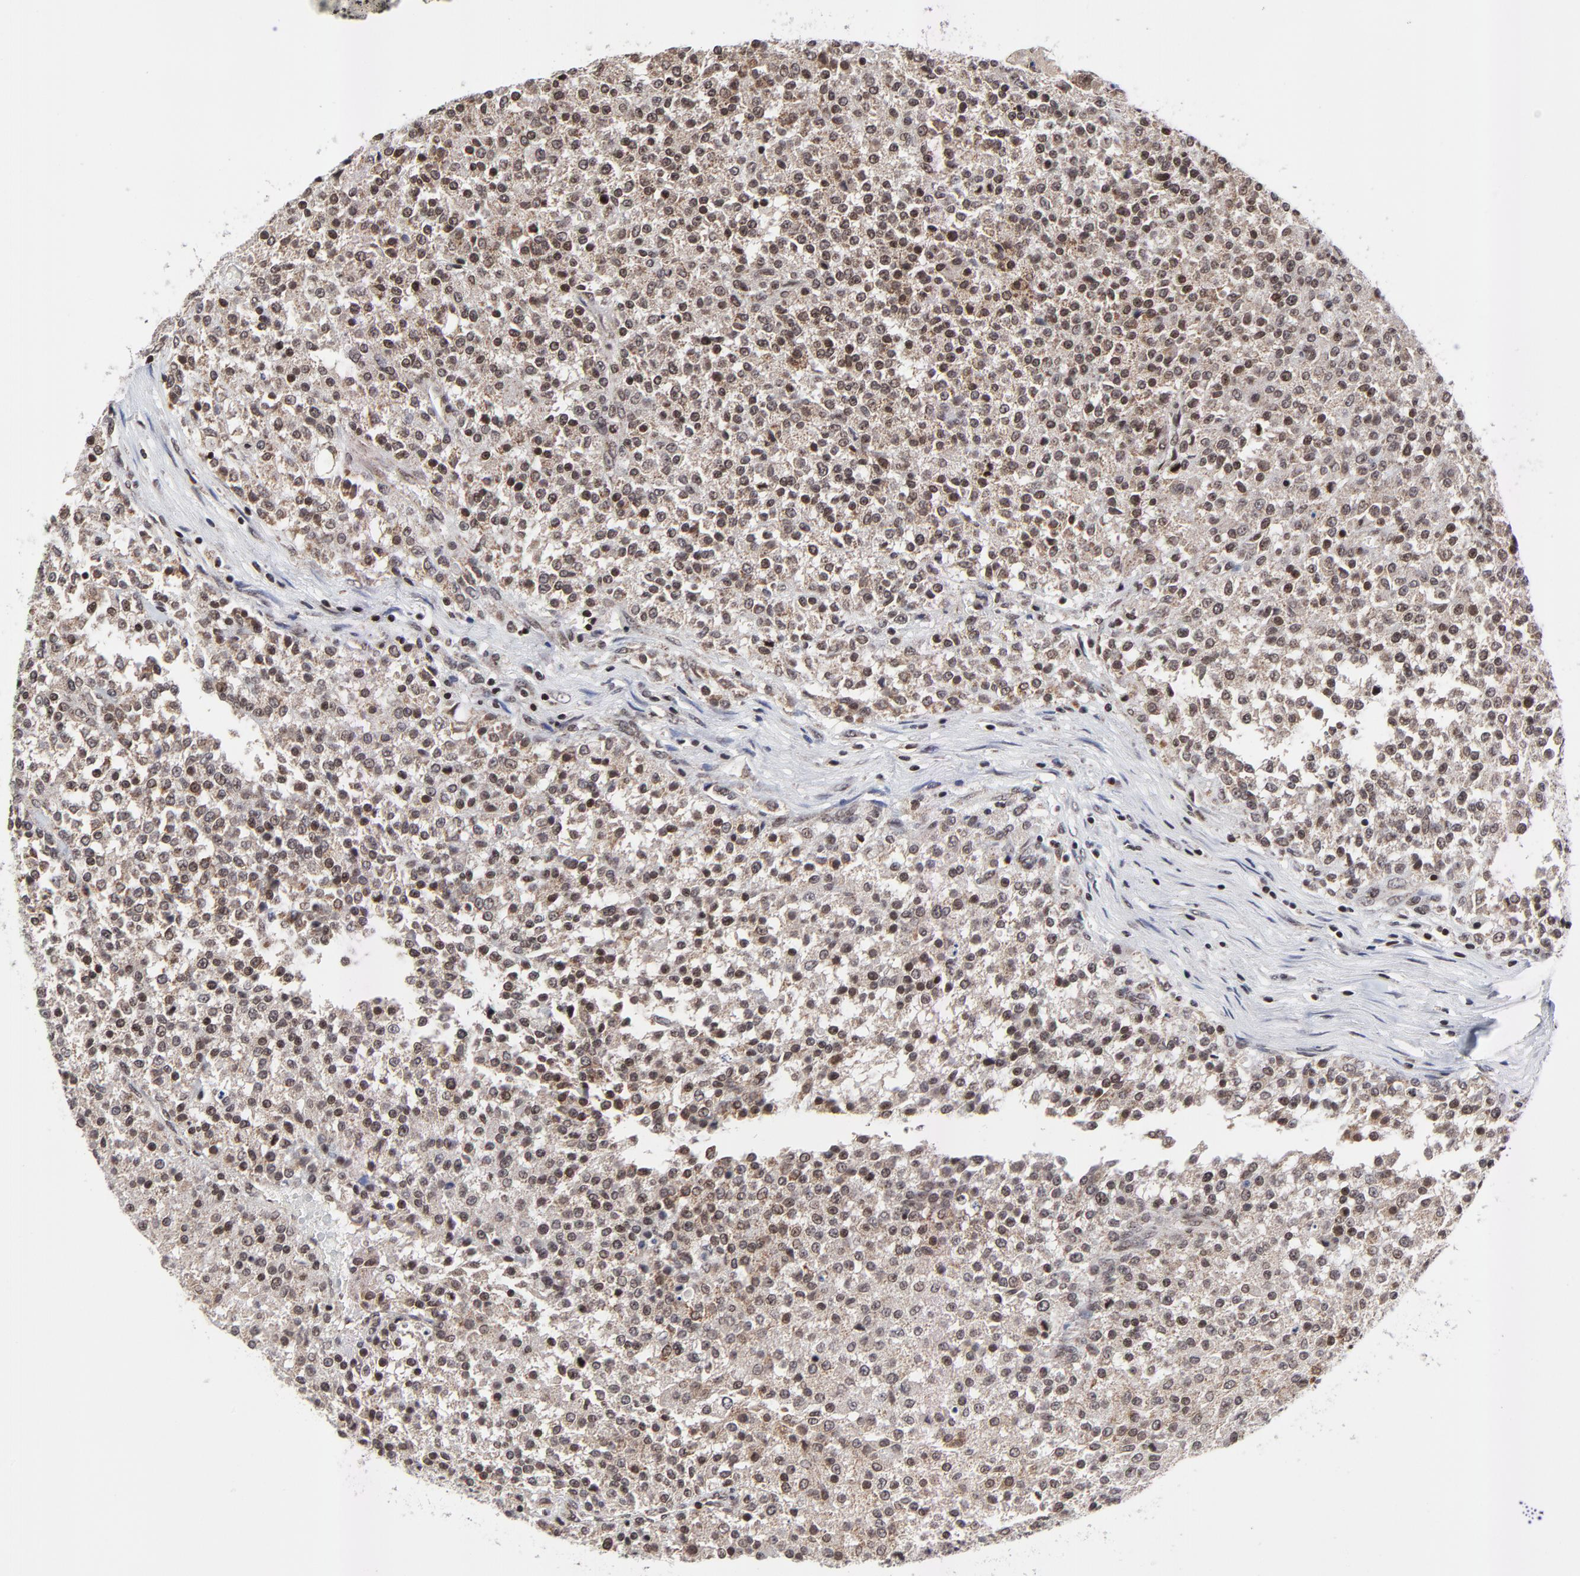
{"staining": {"intensity": "moderate", "quantity": ">75%", "location": "cytoplasmic/membranous,nuclear"}, "tissue": "testis cancer", "cell_type": "Tumor cells", "image_type": "cancer", "snomed": [{"axis": "morphology", "description": "Seminoma, NOS"}, {"axis": "topography", "description": "Testis"}], "caption": "DAB immunohistochemical staining of human seminoma (testis) demonstrates moderate cytoplasmic/membranous and nuclear protein staining in approximately >75% of tumor cells.", "gene": "ZNF777", "patient": {"sex": "male", "age": 59}}